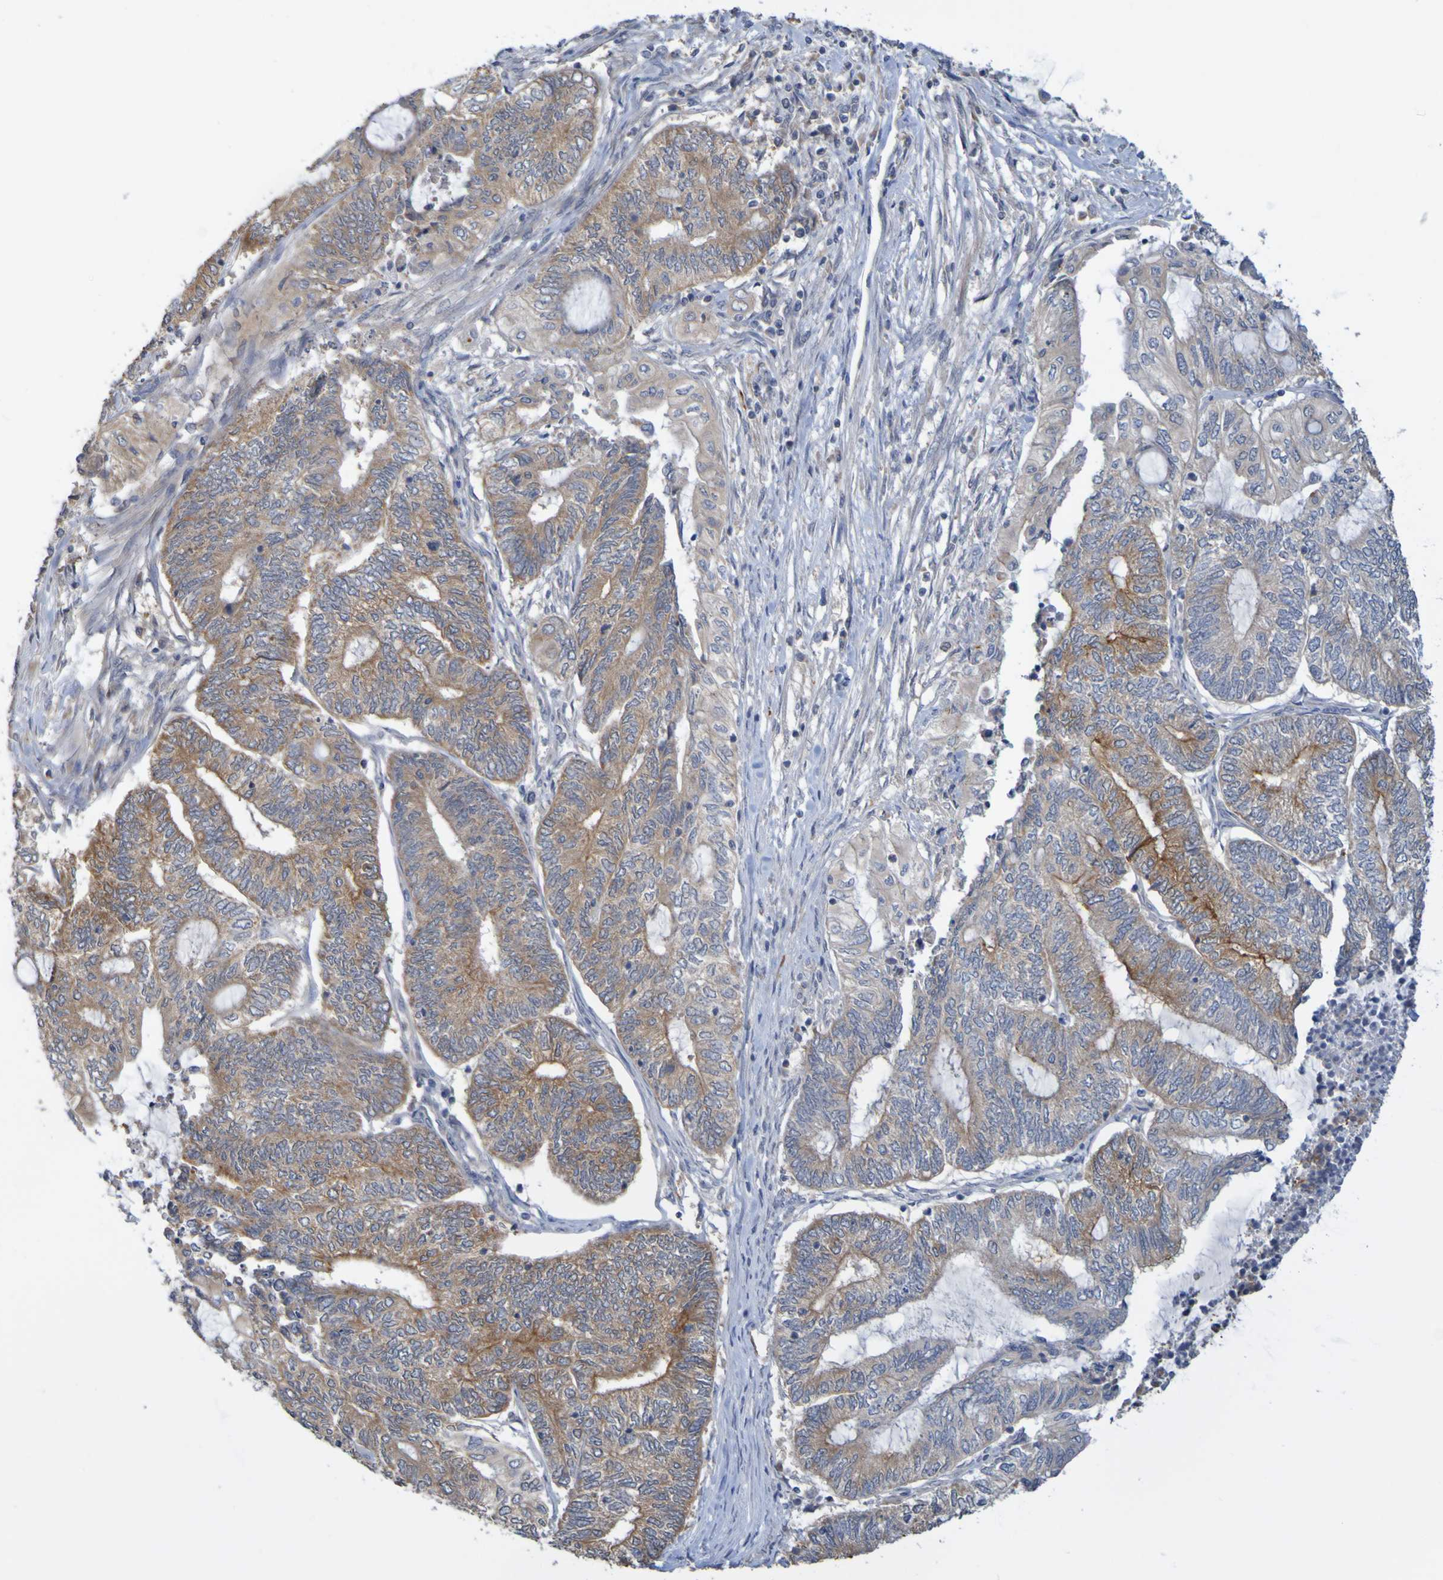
{"staining": {"intensity": "moderate", "quantity": "25%-75%", "location": "cytoplasmic/membranous"}, "tissue": "endometrial cancer", "cell_type": "Tumor cells", "image_type": "cancer", "snomed": [{"axis": "morphology", "description": "Adenocarcinoma, NOS"}, {"axis": "topography", "description": "Uterus"}, {"axis": "topography", "description": "Endometrium"}], "caption": "This is a photomicrograph of IHC staining of adenocarcinoma (endometrial), which shows moderate positivity in the cytoplasmic/membranous of tumor cells.", "gene": "NAV2", "patient": {"sex": "female", "age": 70}}